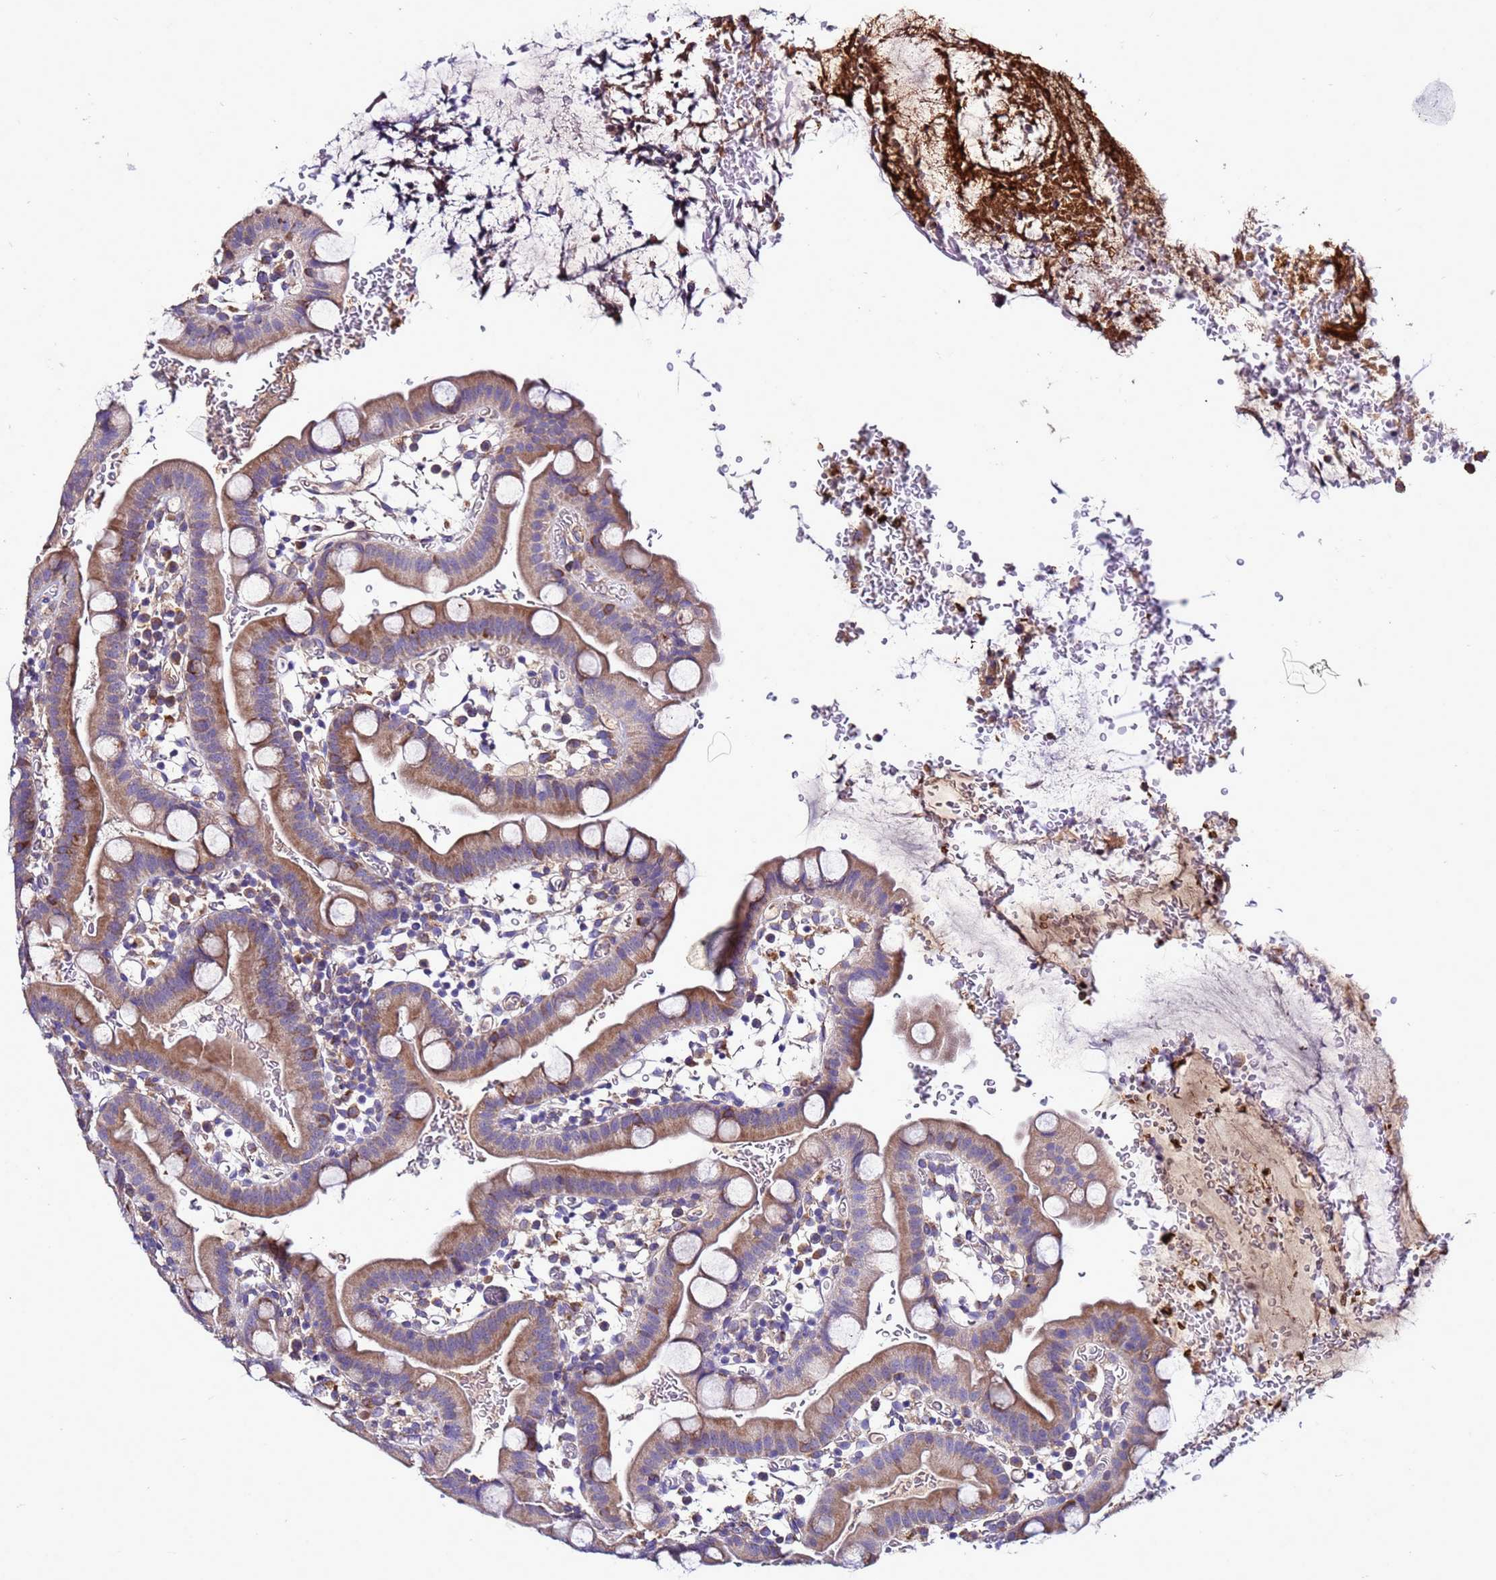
{"staining": {"intensity": "moderate", "quantity": "25%-75%", "location": "cytoplasmic/membranous"}, "tissue": "small intestine", "cell_type": "Glandular cells", "image_type": "normal", "snomed": [{"axis": "morphology", "description": "Normal tissue, NOS"}, {"axis": "topography", "description": "Stomach, upper"}, {"axis": "topography", "description": "Stomach, lower"}, {"axis": "topography", "description": "Small intestine"}], "caption": "Brown immunohistochemical staining in normal human small intestine demonstrates moderate cytoplasmic/membranous expression in about 25%-75% of glandular cells. Nuclei are stained in blue.", "gene": "ANTKMT", "patient": {"sex": "male", "age": 68}}